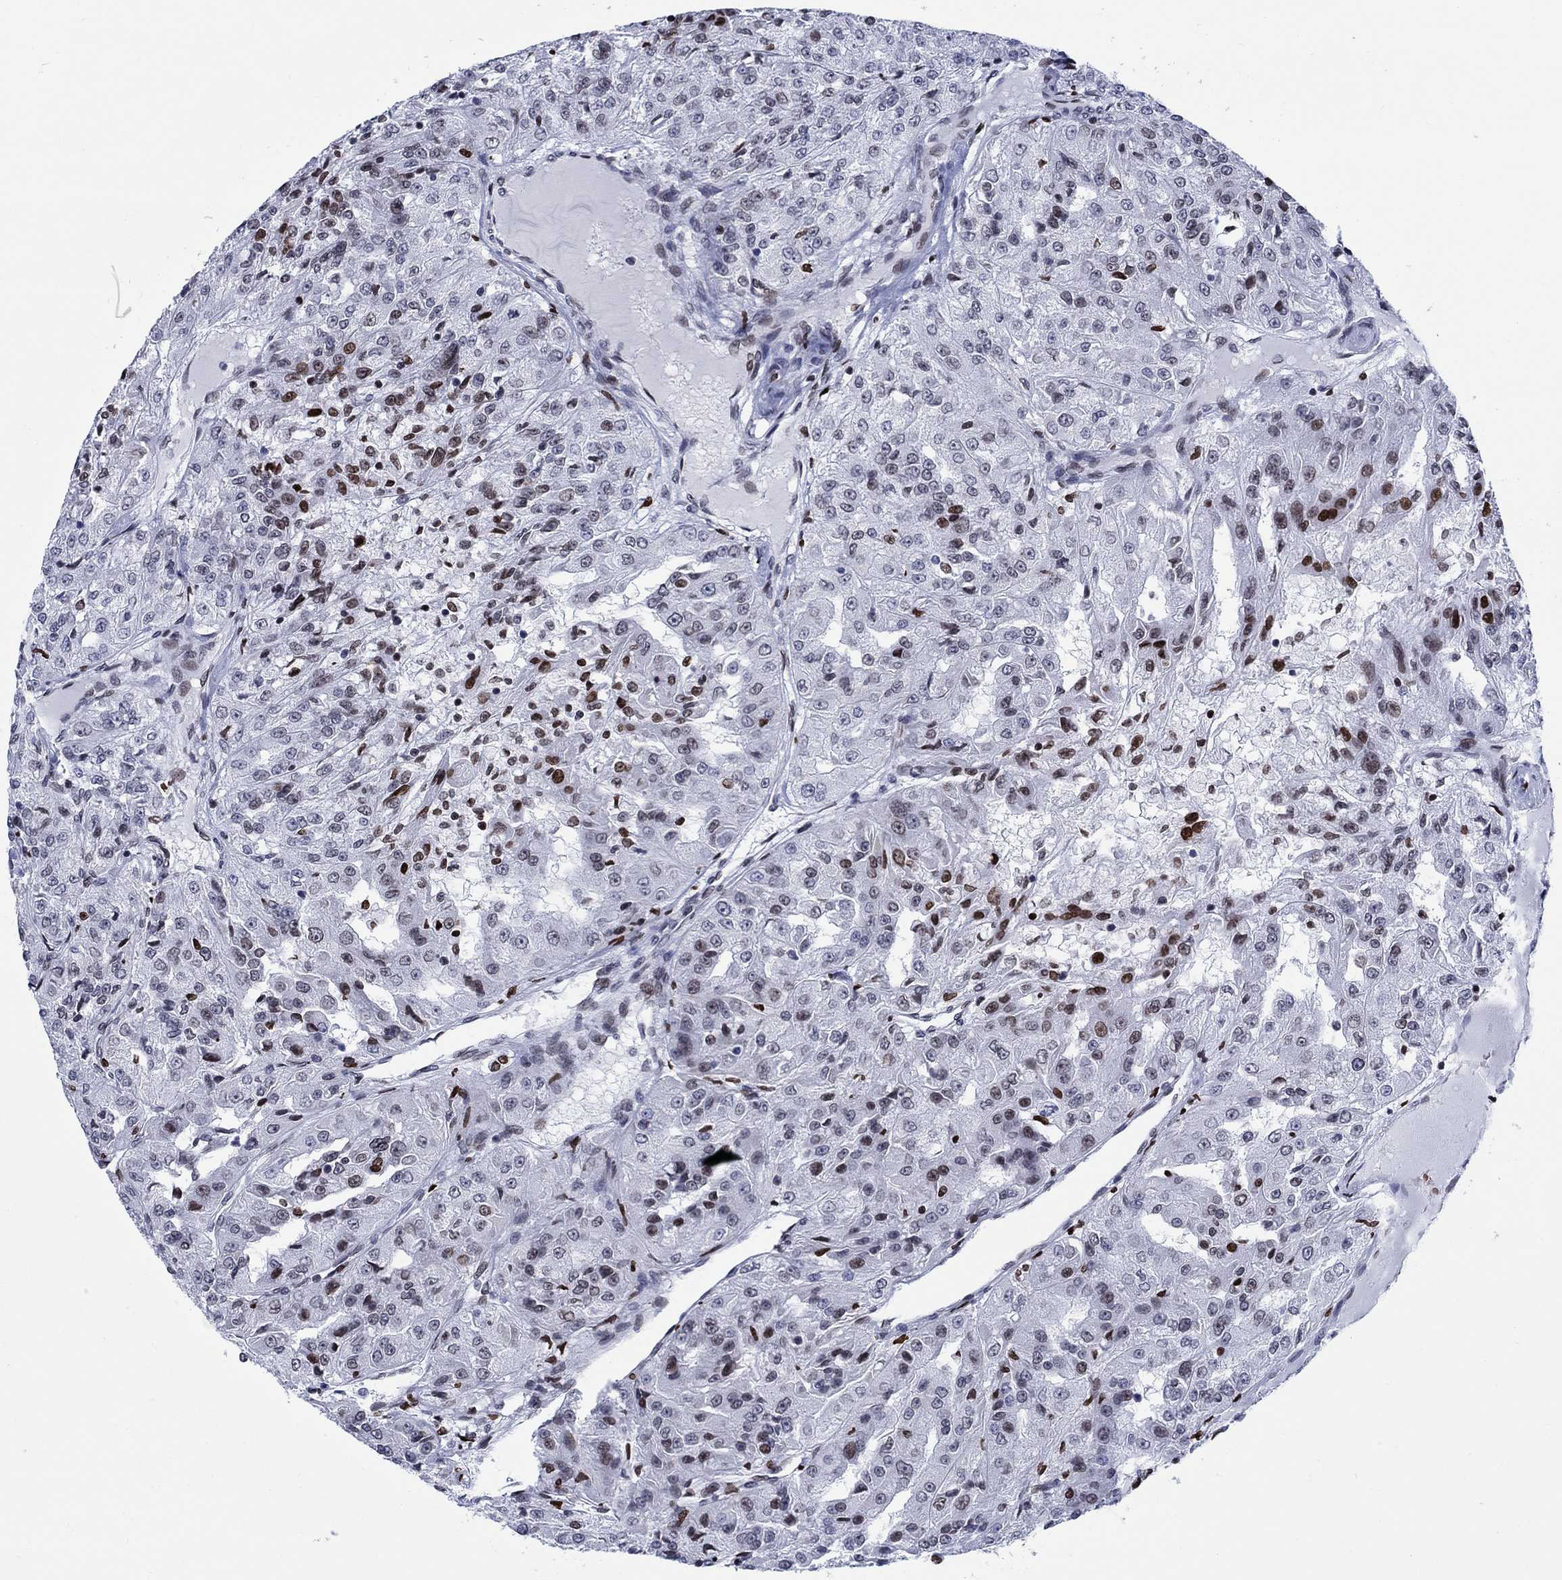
{"staining": {"intensity": "moderate", "quantity": "<25%", "location": "nuclear"}, "tissue": "renal cancer", "cell_type": "Tumor cells", "image_type": "cancer", "snomed": [{"axis": "morphology", "description": "Adenocarcinoma, NOS"}, {"axis": "topography", "description": "Kidney"}], "caption": "Immunohistochemistry (IHC) (DAB (3,3'-diaminobenzidine)) staining of adenocarcinoma (renal) demonstrates moderate nuclear protein expression in approximately <25% of tumor cells.", "gene": "HMGA1", "patient": {"sex": "female", "age": 63}}